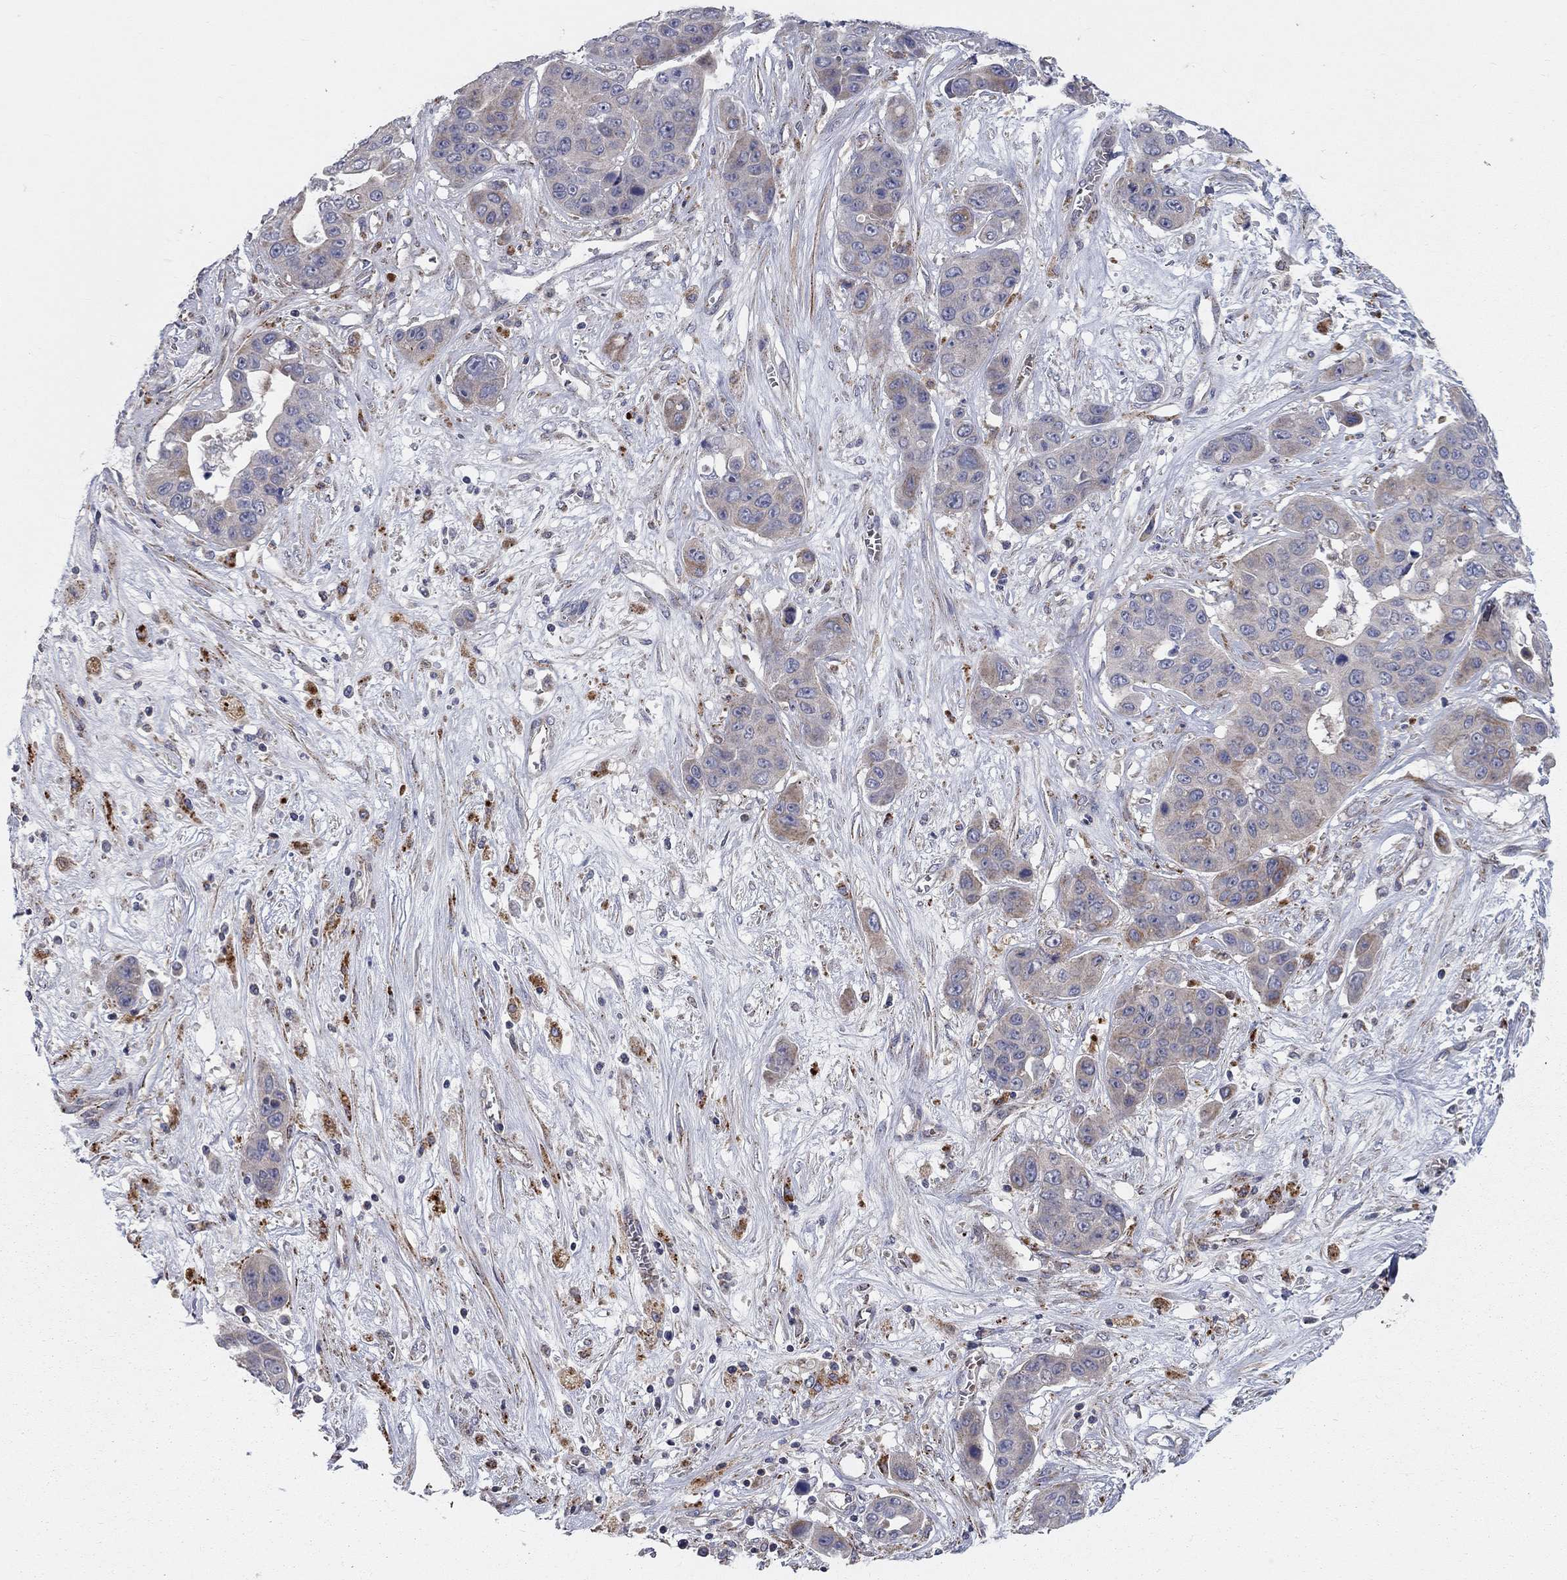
{"staining": {"intensity": "weak", "quantity": "<25%", "location": "cytoplasmic/membranous"}, "tissue": "liver cancer", "cell_type": "Tumor cells", "image_type": "cancer", "snomed": [{"axis": "morphology", "description": "Cholangiocarcinoma"}, {"axis": "topography", "description": "Liver"}], "caption": "Protein analysis of liver cholangiocarcinoma shows no significant staining in tumor cells.", "gene": "KANSL1L", "patient": {"sex": "female", "age": 52}}